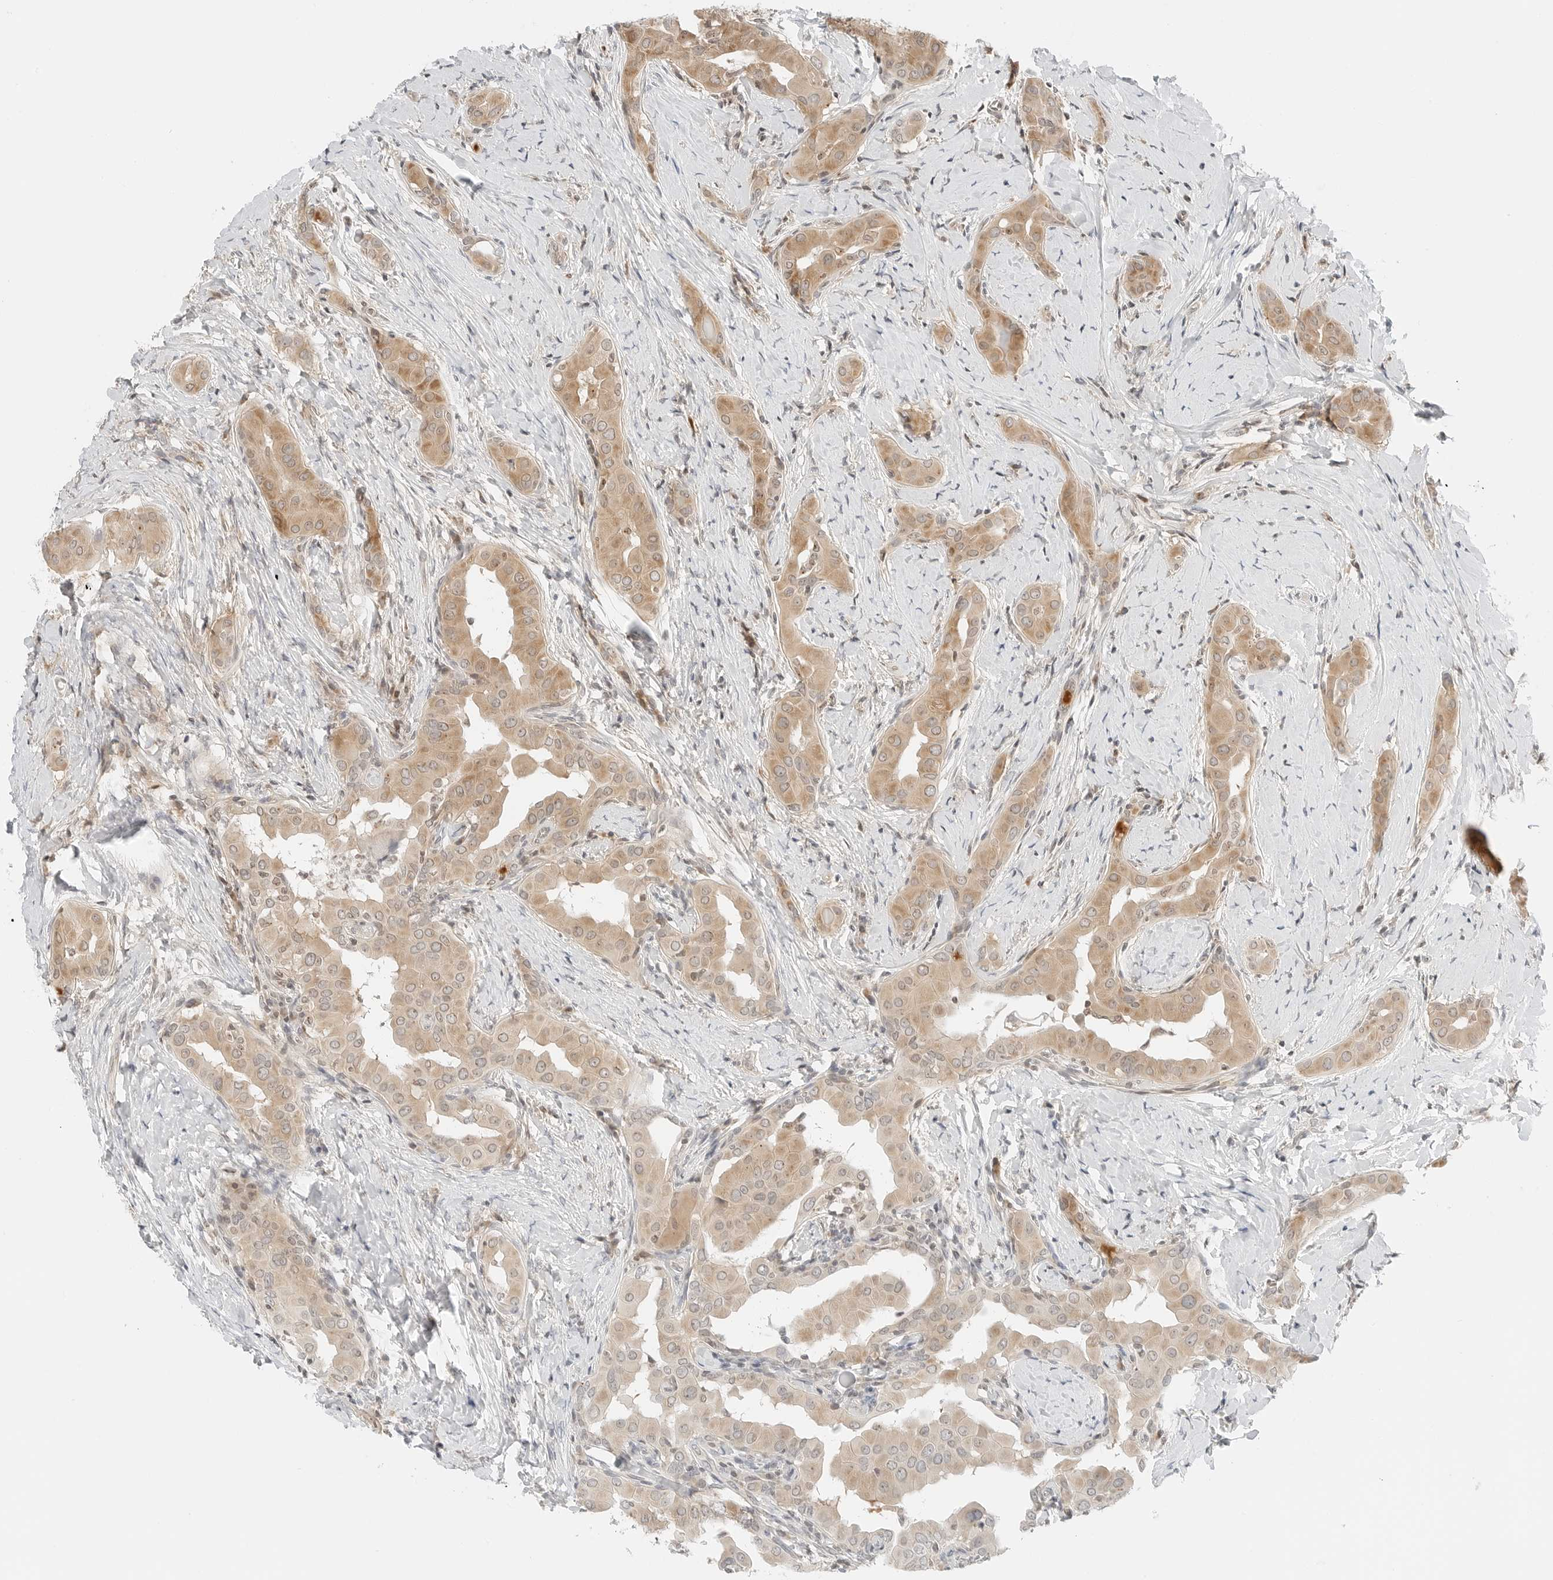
{"staining": {"intensity": "moderate", "quantity": ">75%", "location": "cytoplasmic/membranous"}, "tissue": "thyroid cancer", "cell_type": "Tumor cells", "image_type": "cancer", "snomed": [{"axis": "morphology", "description": "Papillary adenocarcinoma, NOS"}, {"axis": "topography", "description": "Thyroid gland"}], "caption": "This is a micrograph of immunohistochemistry staining of papillary adenocarcinoma (thyroid), which shows moderate staining in the cytoplasmic/membranous of tumor cells.", "gene": "IQCC", "patient": {"sex": "male", "age": 33}}